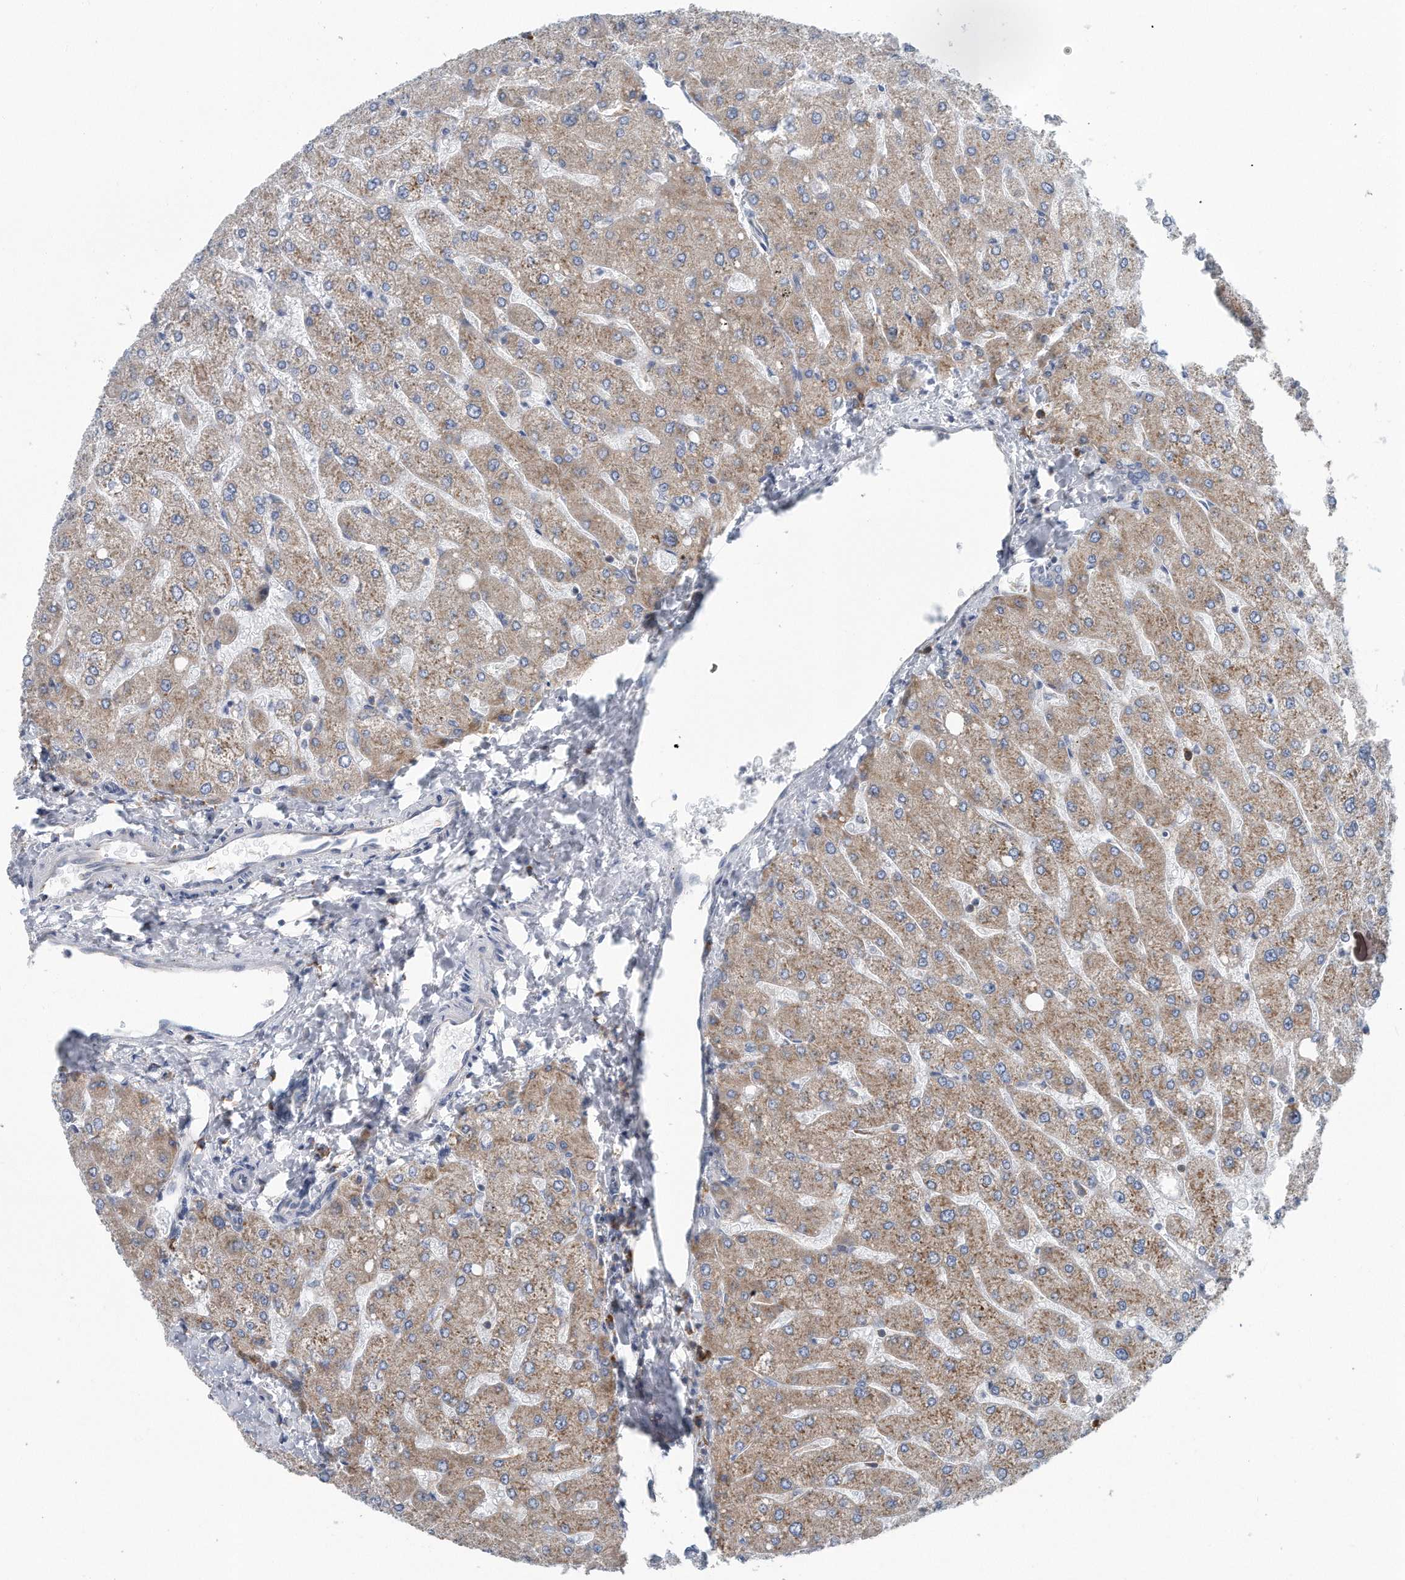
{"staining": {"intensity": "negative", "quantity": "none", "location": "none"}, "tissue": "liver", "cell_type": "Cholangiocytes", "image_type": "normal", "snomed": [{"axis": "morphology", "description": "Normal tissue, NOS"}, {"axis": "topography", "description": "Liver"}], "caption": "This is an immunohistochemistry histopathology image of unremarkable liver. There is no staining in cholangiocytes.", "gene": "RPL26L1", "patient": {"sex": "male", "age": 55}}